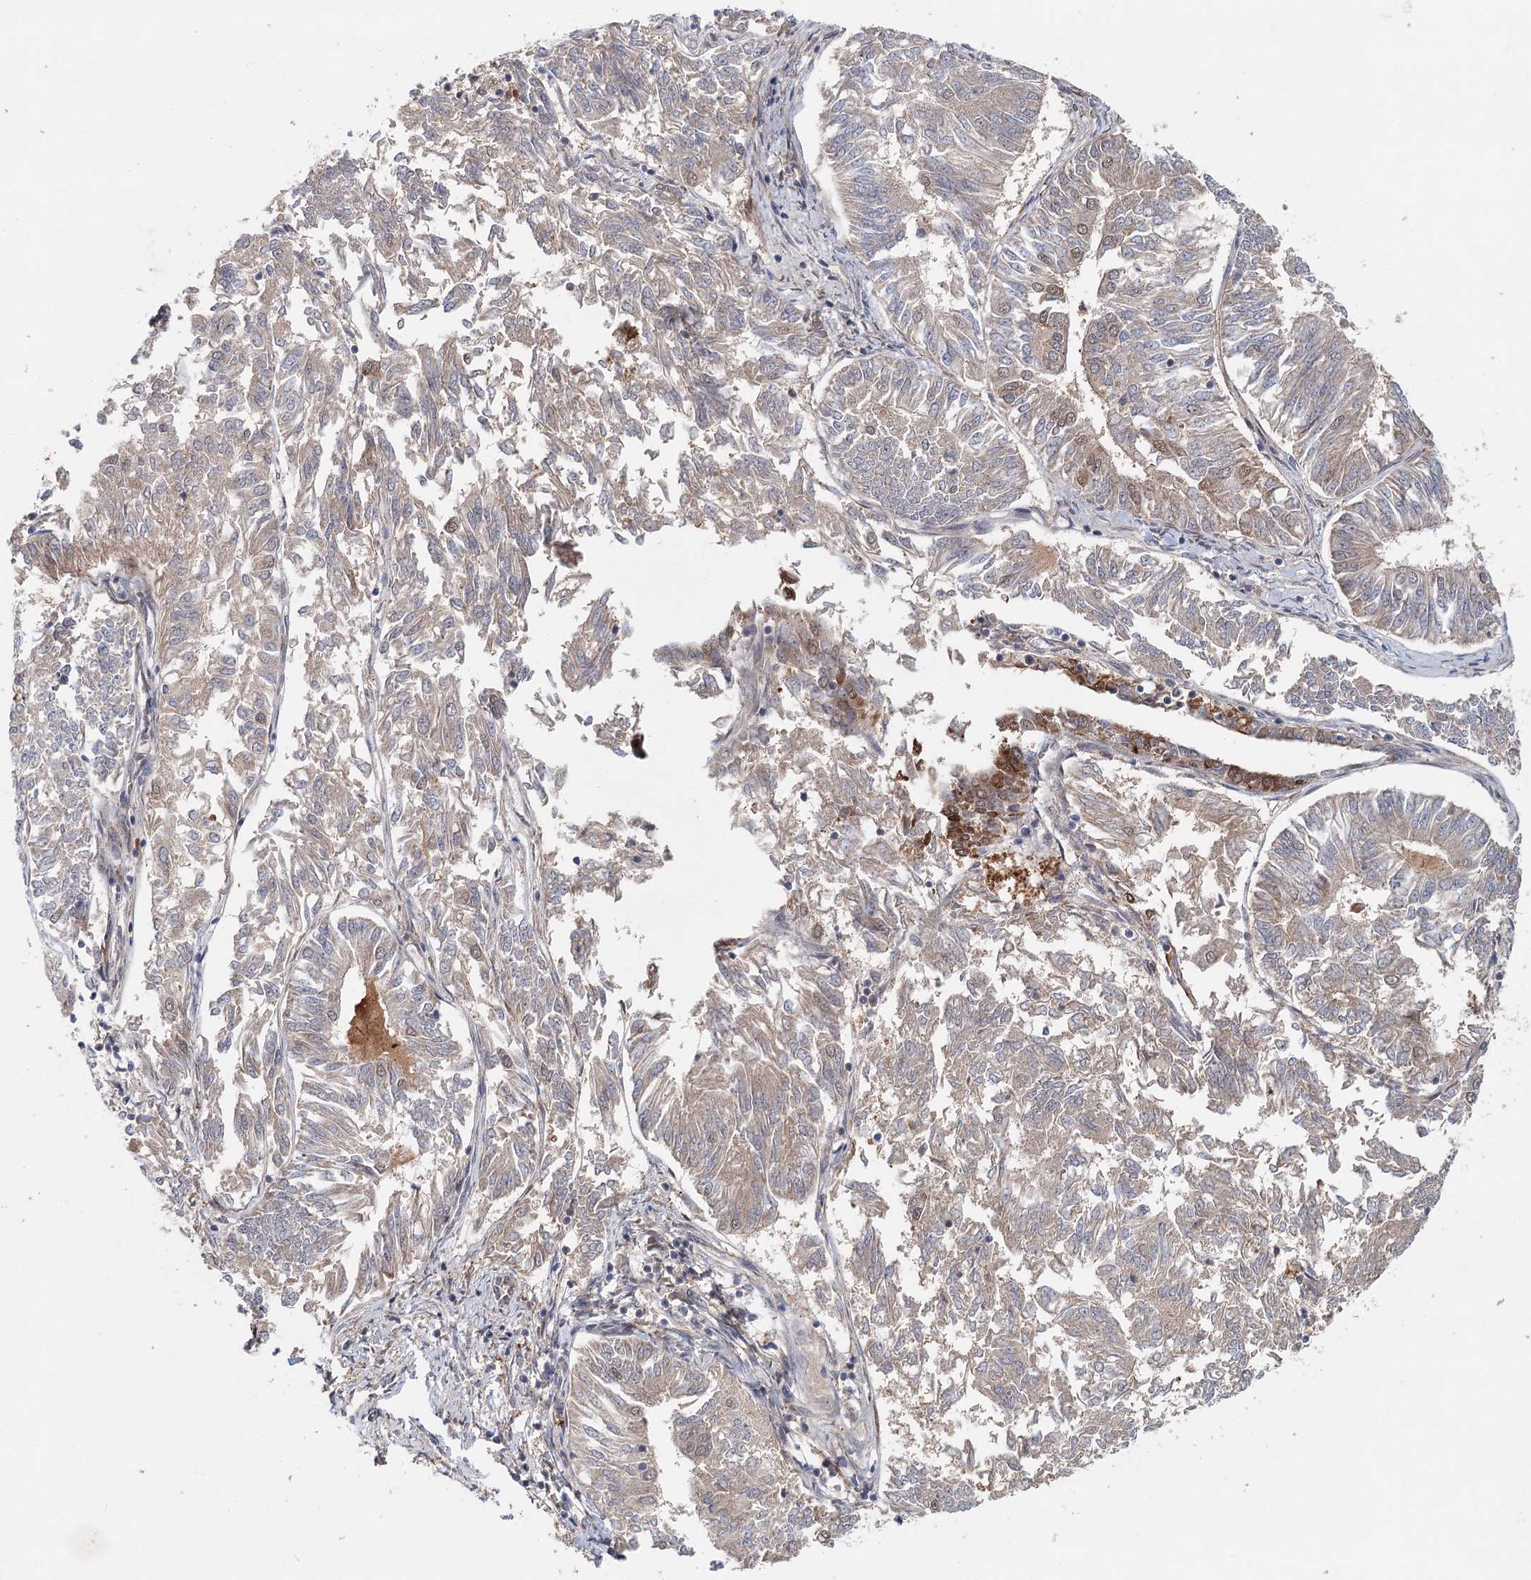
{"staining": {"intensity": "weak", "quantity": "25%-75%", "location": "cytoplasmic/membranous"}, "tissue": "endometrial cancer", "cell_type": "Tumor cells", "image_type": "cancer", "snomed": [{"axis": "morphology", "description": "Adenocarcinoma, NOS"}, {"axis": "topography", "description": "Endometrium"}], "caption": "Immunohistochemical staining of human endometrial cancer displays weak cytoplasmic/membranous protein positivity in about 25%-75% of tumor cells.", "gene": "AP3B1", "patient": {"sex": "female", "age": 58}}